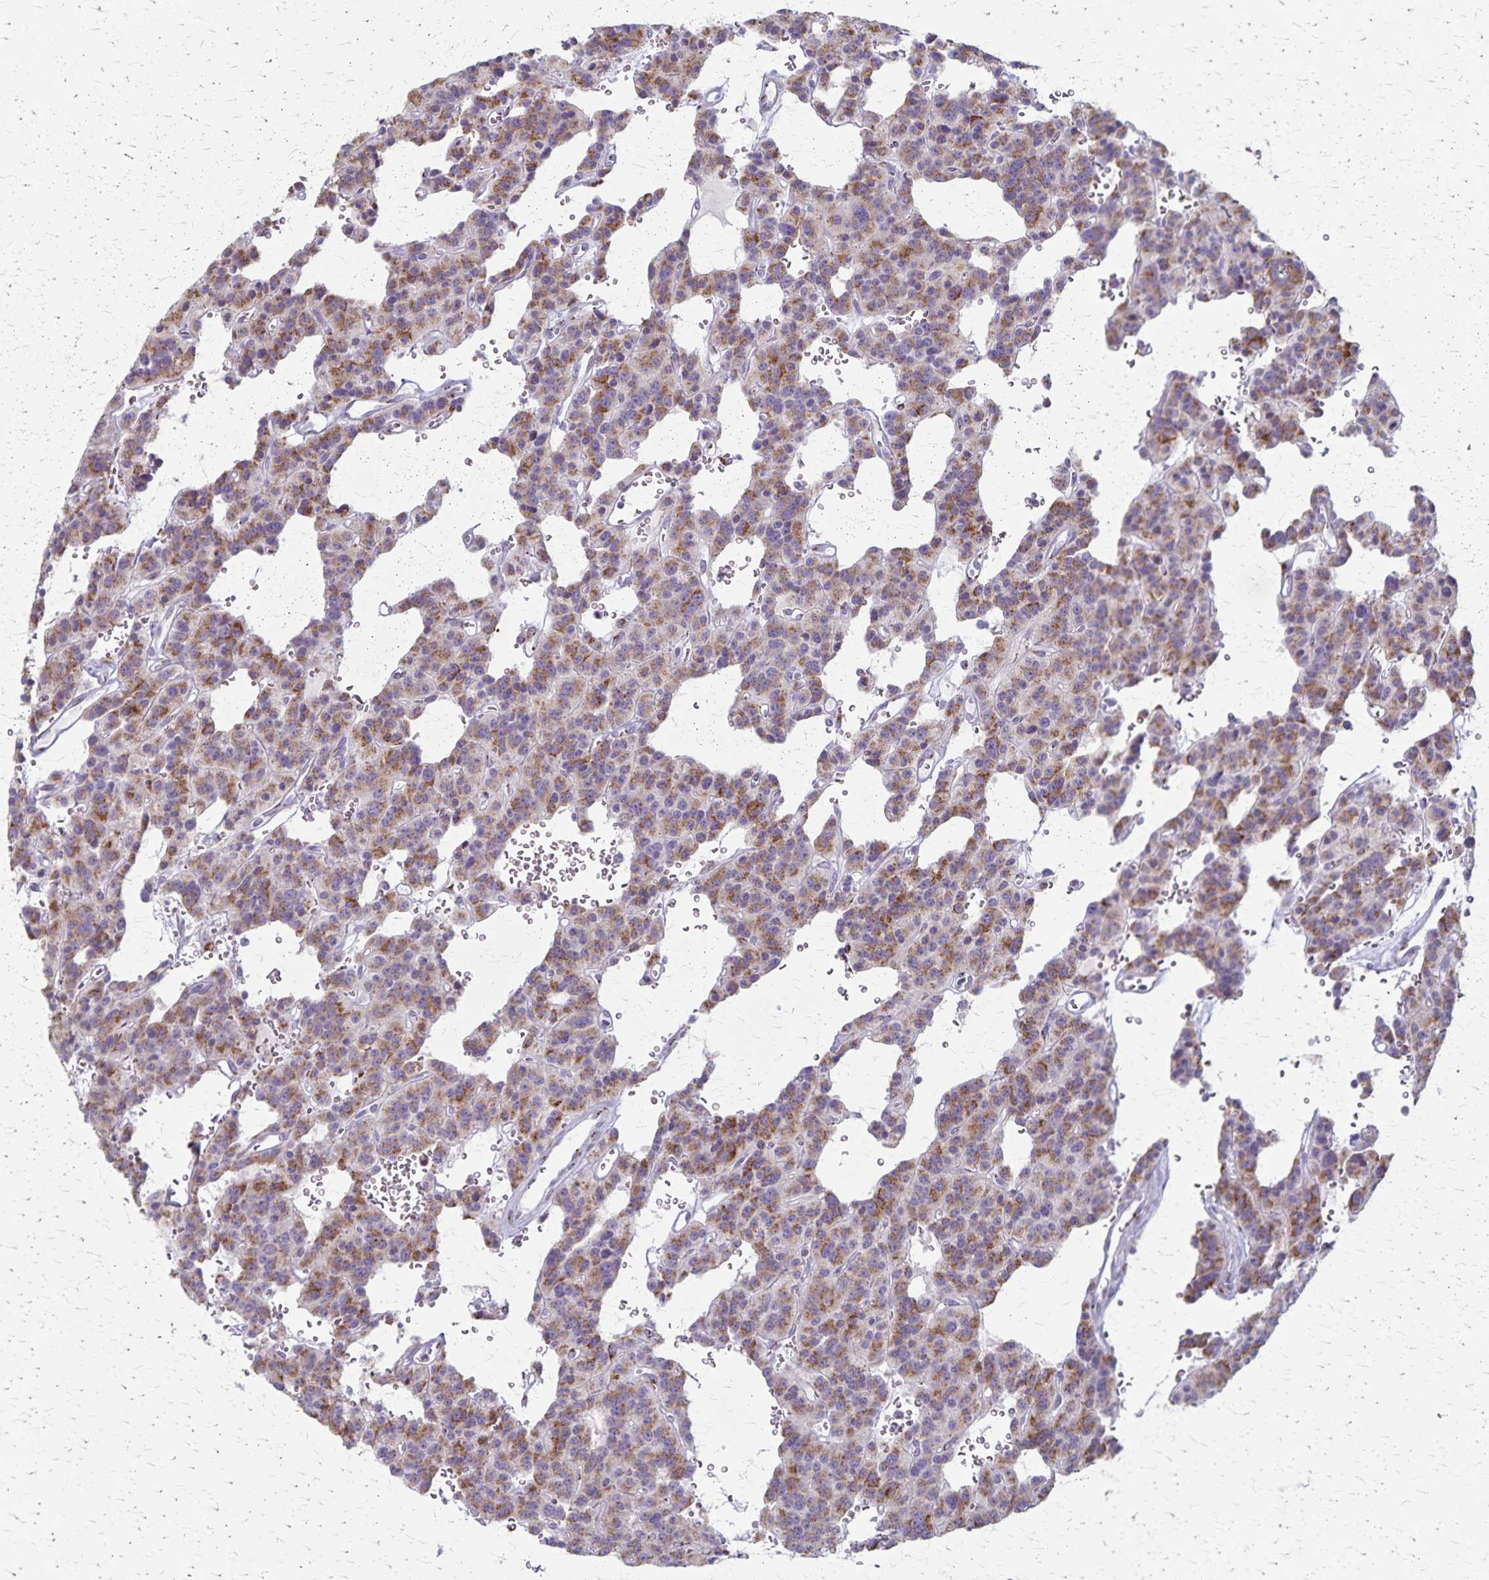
{"staining": {"intensity": "moderate", "quantity": ">75%", "location": "cytoplasmic/membranous"}, "tissue": "carcinoid", "cell_type": "Tumor cells", "image_type": "cancer", "snomed": [{"axis": "morphology", "description": "Carcinoid, malignant, NOS"}, {"axis": "topography", "description": "Lung"}], "caption": "Immunohistochemical staining of carcinoid demonstrates medium levels of moderate cytoplasmic/membranous expression in approximately >75% of tumor cells.", "gene": "MCFD2", "patient": {"sex": "female", "age": 71}}